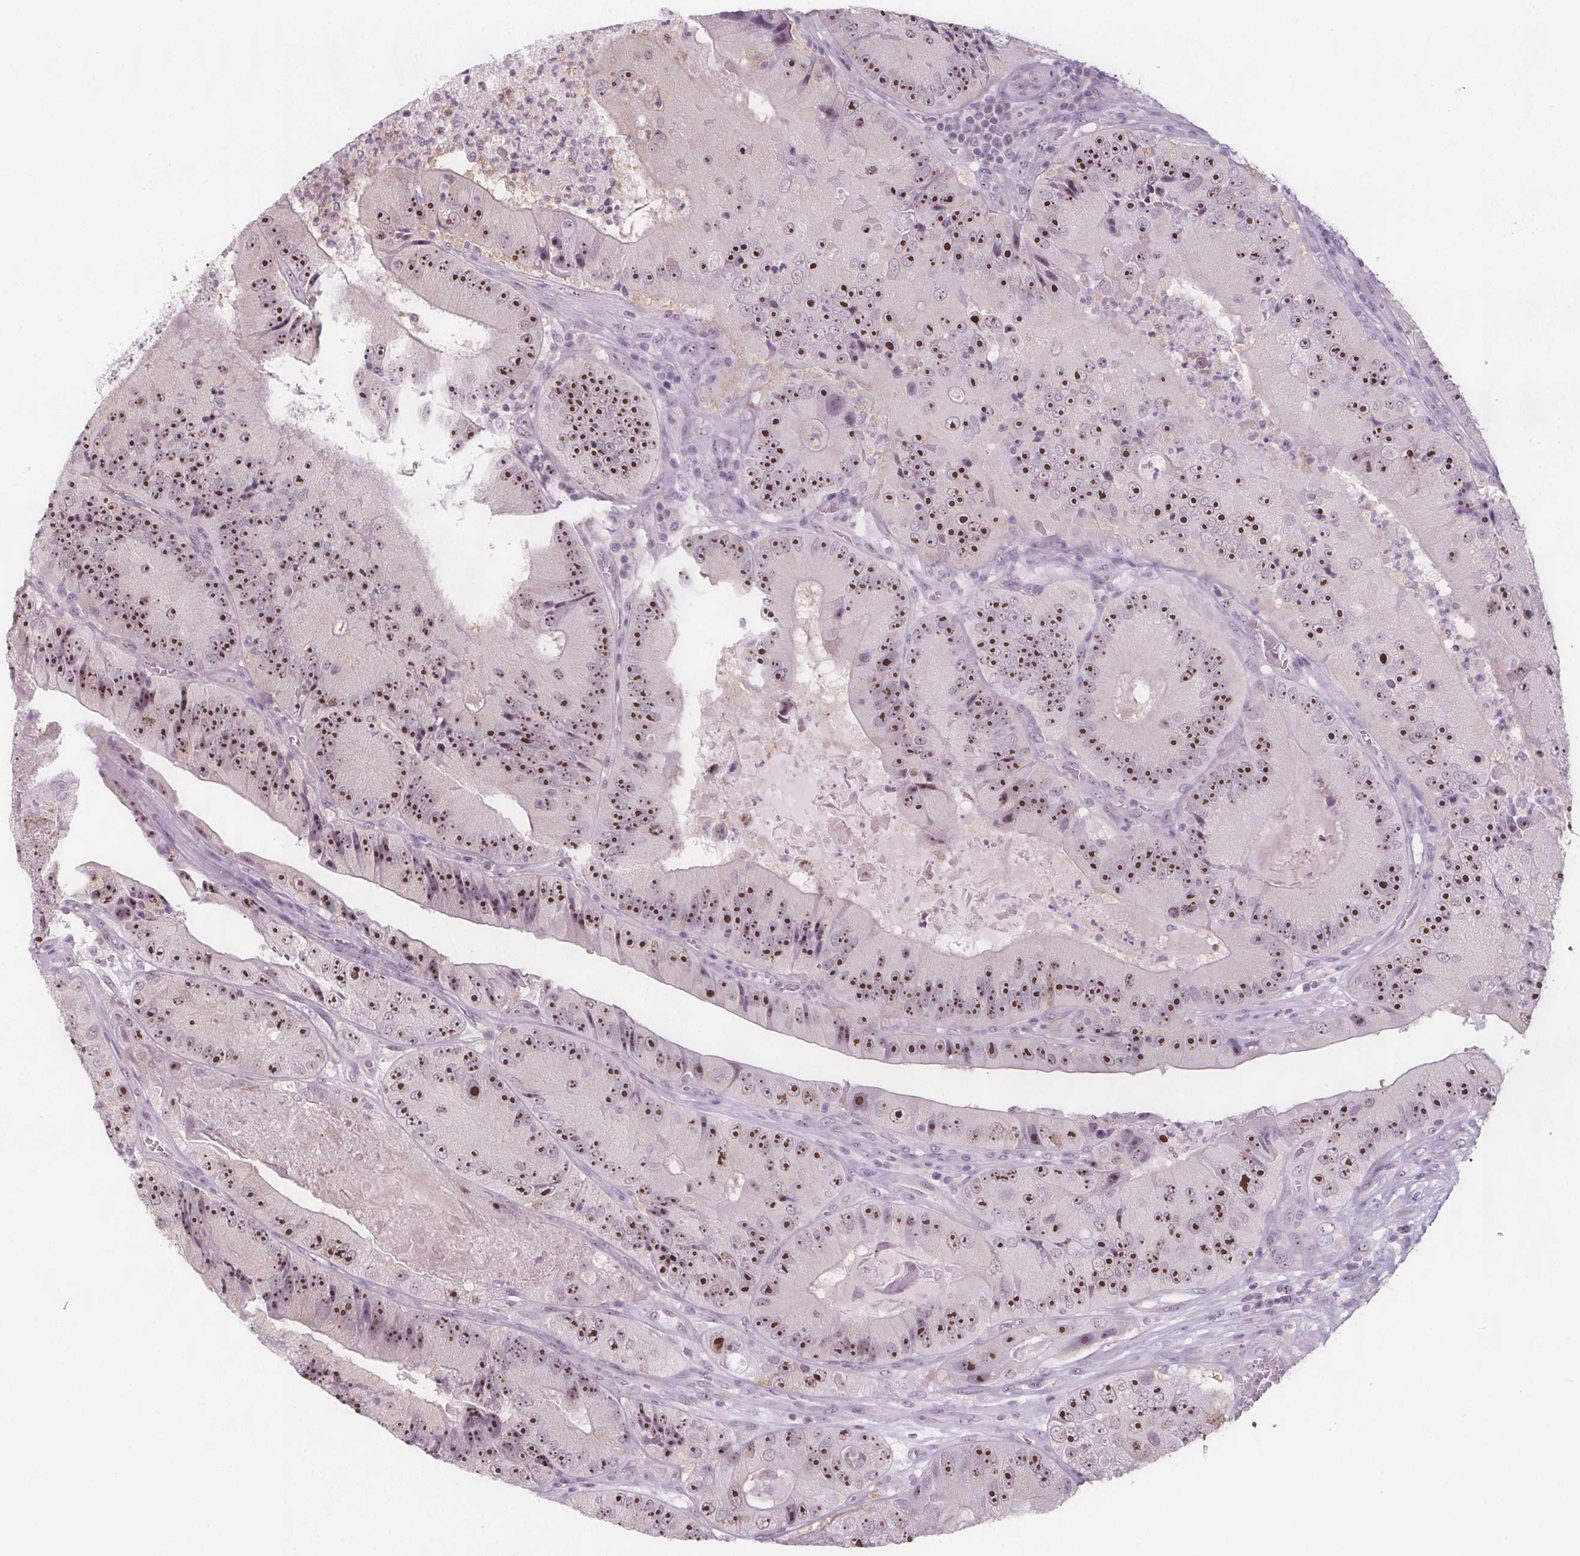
{"staining": {"intensity": "strong", "quantity": ">75%", "location": "nuclear"}, "tissue": "colorectal cancer", "cell_type": "Tumor cells", "image_type": "cancer", "snomed": [{"axis": "morphology", "description": "Adenocarcinoma, NOS"}, {"axis": "topography", "description": "Colon"}], "caption": "Immunohistochemical staining of human colorectal cancer demonstrates high levels of strong nuclear protein staining in about >75% of tumor cells.", "gene": "NOLC1", "patient": {"sex": "female", "age": 86}}